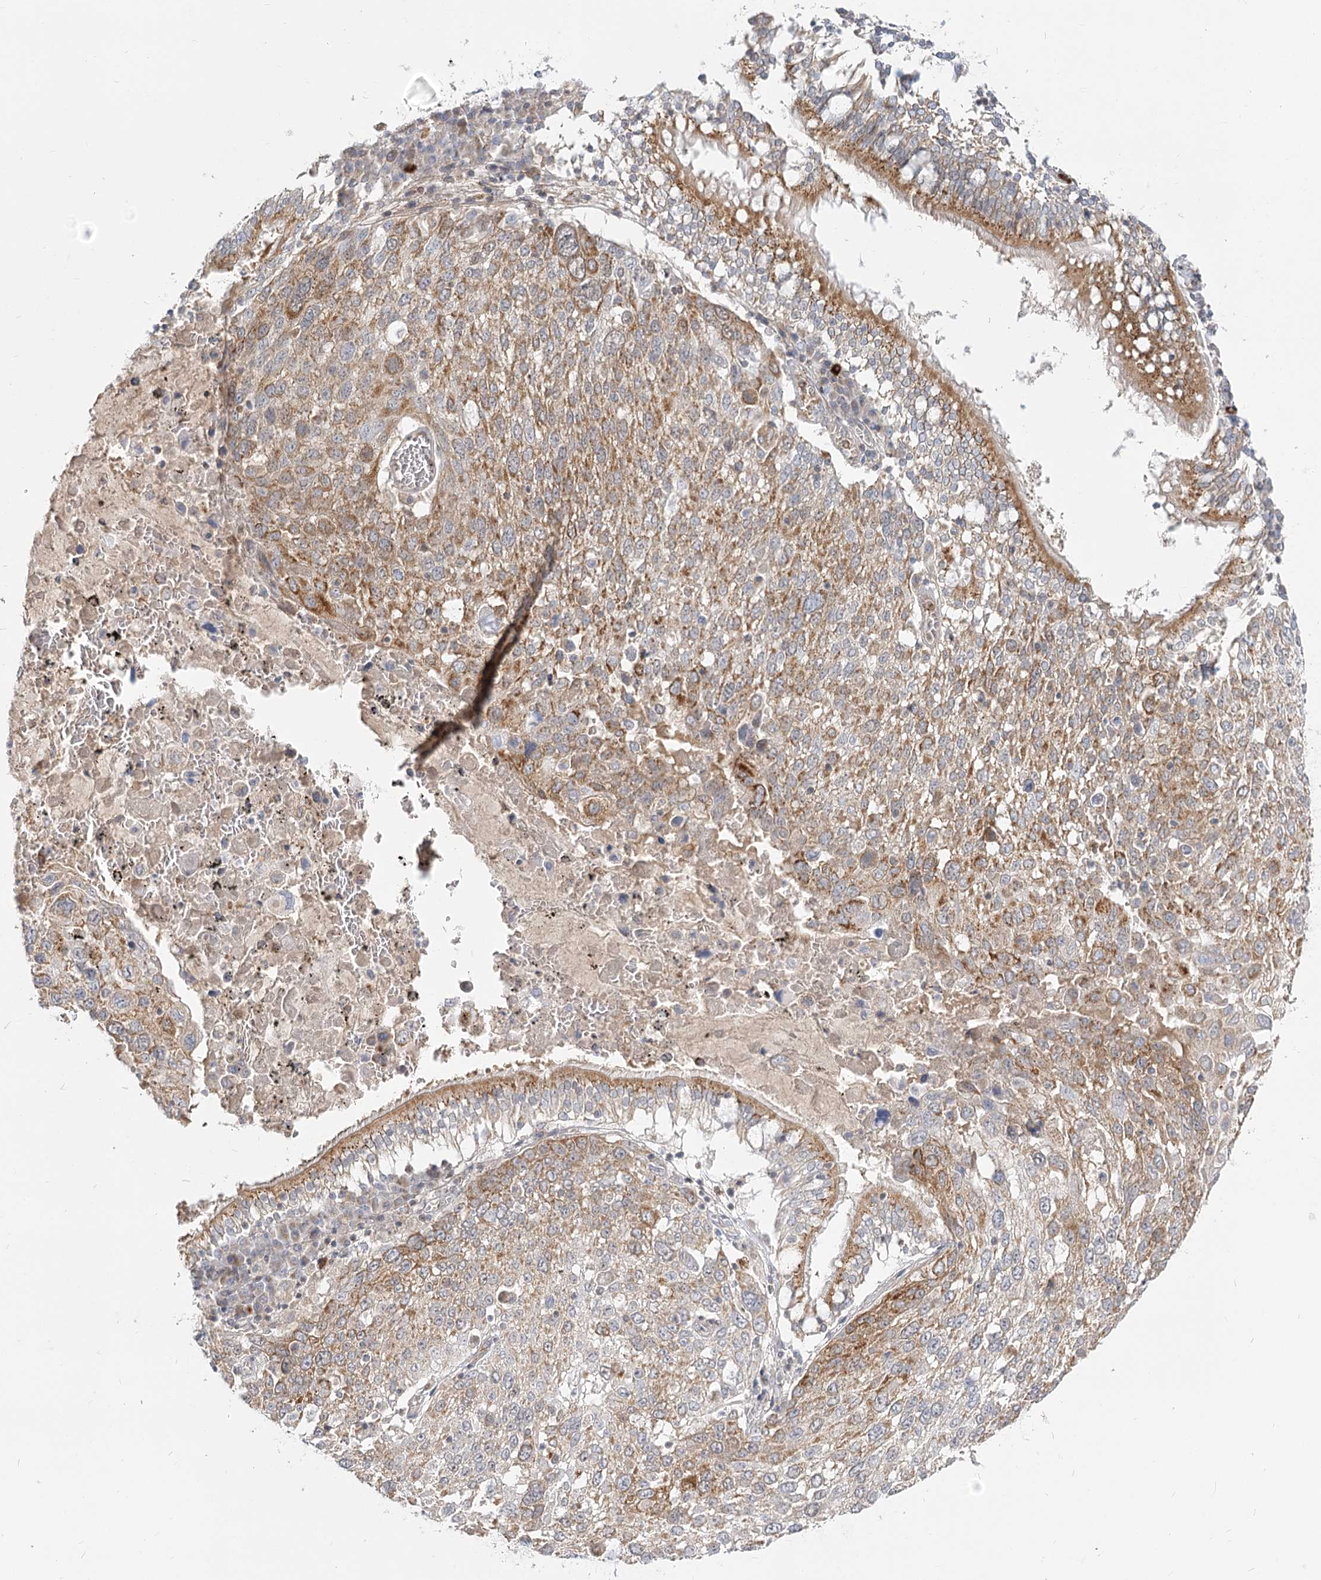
{"staining": {"intensity": "moderate", "quantity": ">75%", "location": "cytoplasmic/membranous"}, "tissue": "lung cancer", "cell_type": "Tumor cells", "image_type": "cancer", "snomed": [{"axis": "morphology", "description": "Squamous cell carcinoma, NOS"}, {"axis": "topography", "description": "Lung"}], "caption": "Human lung squamous cell carcinoma stained for a protein (brown) exhibits moderate cytoplasmic/membranous positive staining in about >75% of tumor cells.", "gene": "MTMR3", "patient": {"sex": "male", "age": 65}}